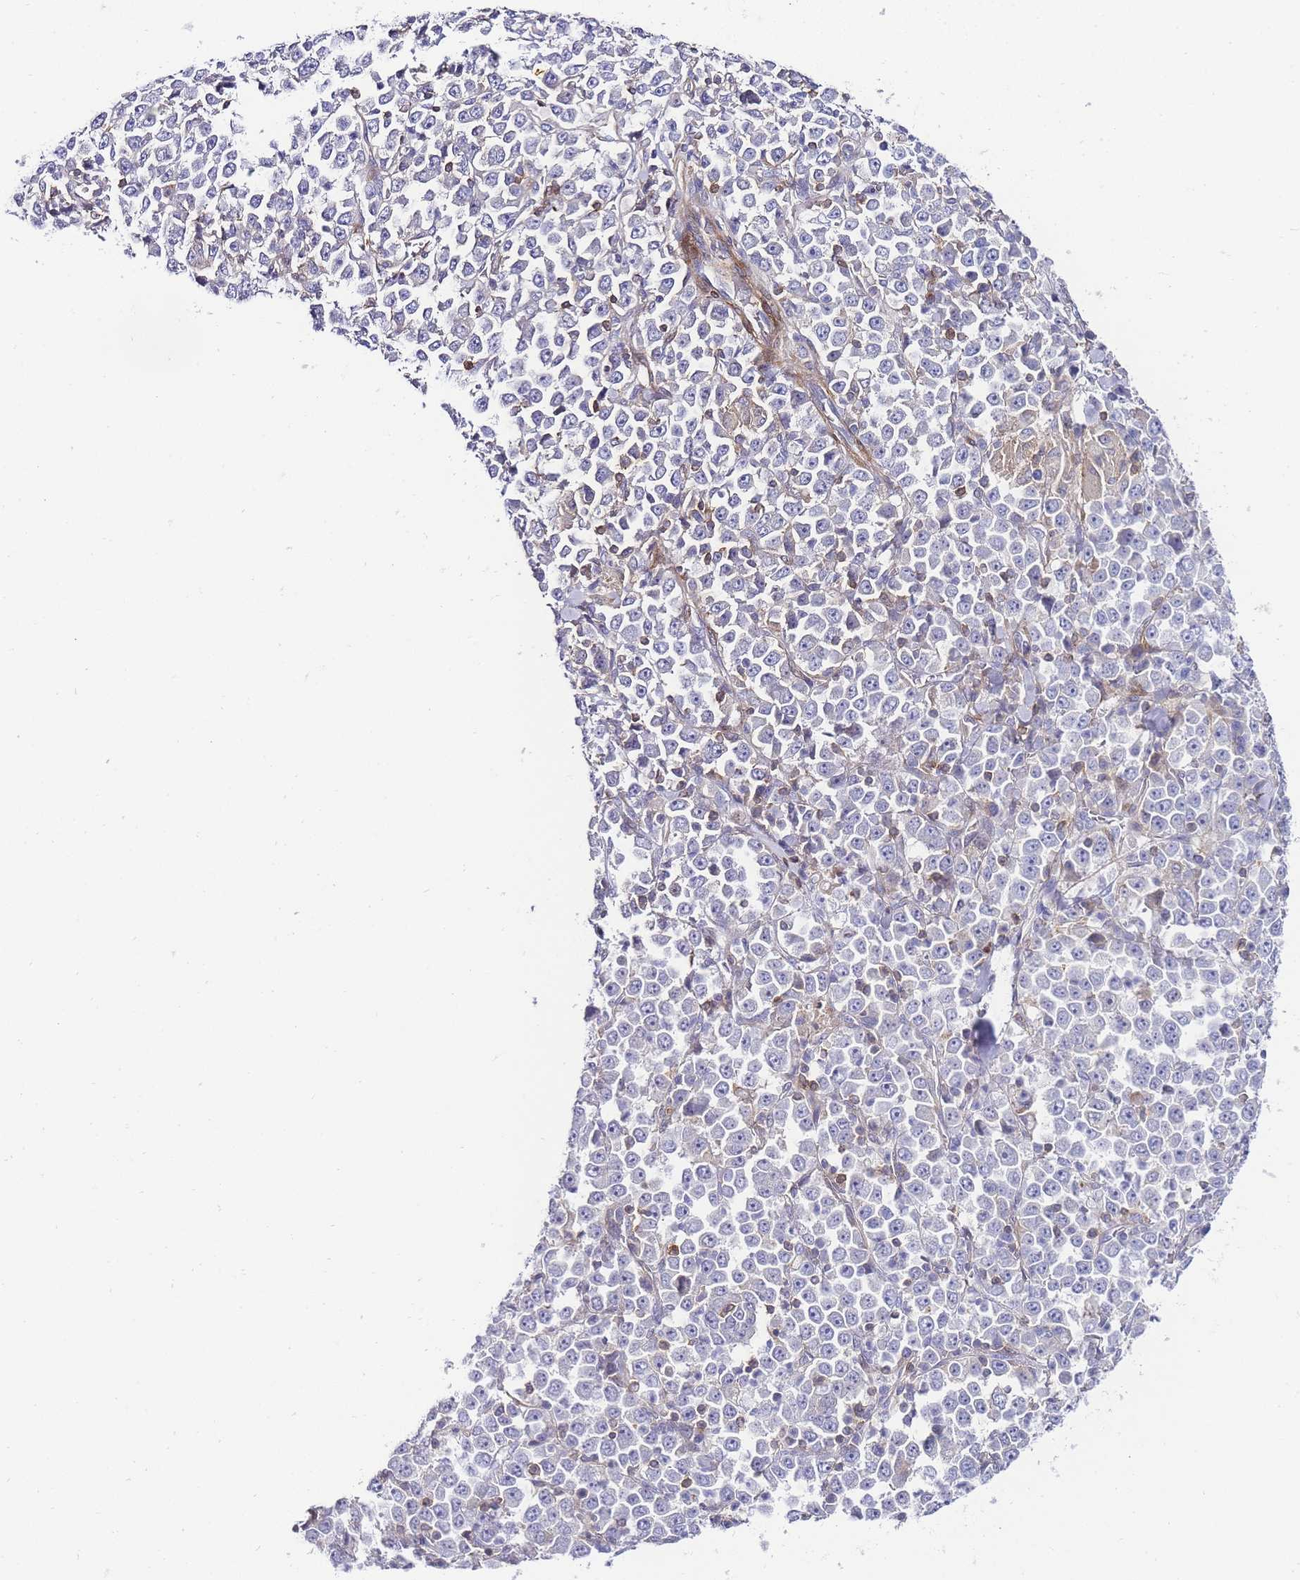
{"staining": {"intensity": "negative", "quantity": "none", "location": "none"}, "tissue": "stomach cancer", "cell_type": "Tumor cells", "image_type": "cancer", "snomed": [{"axis": "morphology", "description": "Normal tissue, NOS"}, {"axis": "morphology", "description": "Adenocarcinoma, NOS"}, {"axis": "topography", "description": "Stomach, upper"}, {"axis": "topography", "description": "Stomach"}], "caption": "A high-resolution photomicrograph shows IHC staining of adenocarcinoma (stomach), which displays no significant positivity in tumor cells.", "gene": "FBN3", "patient": {"sex": "male", "age": 59}}